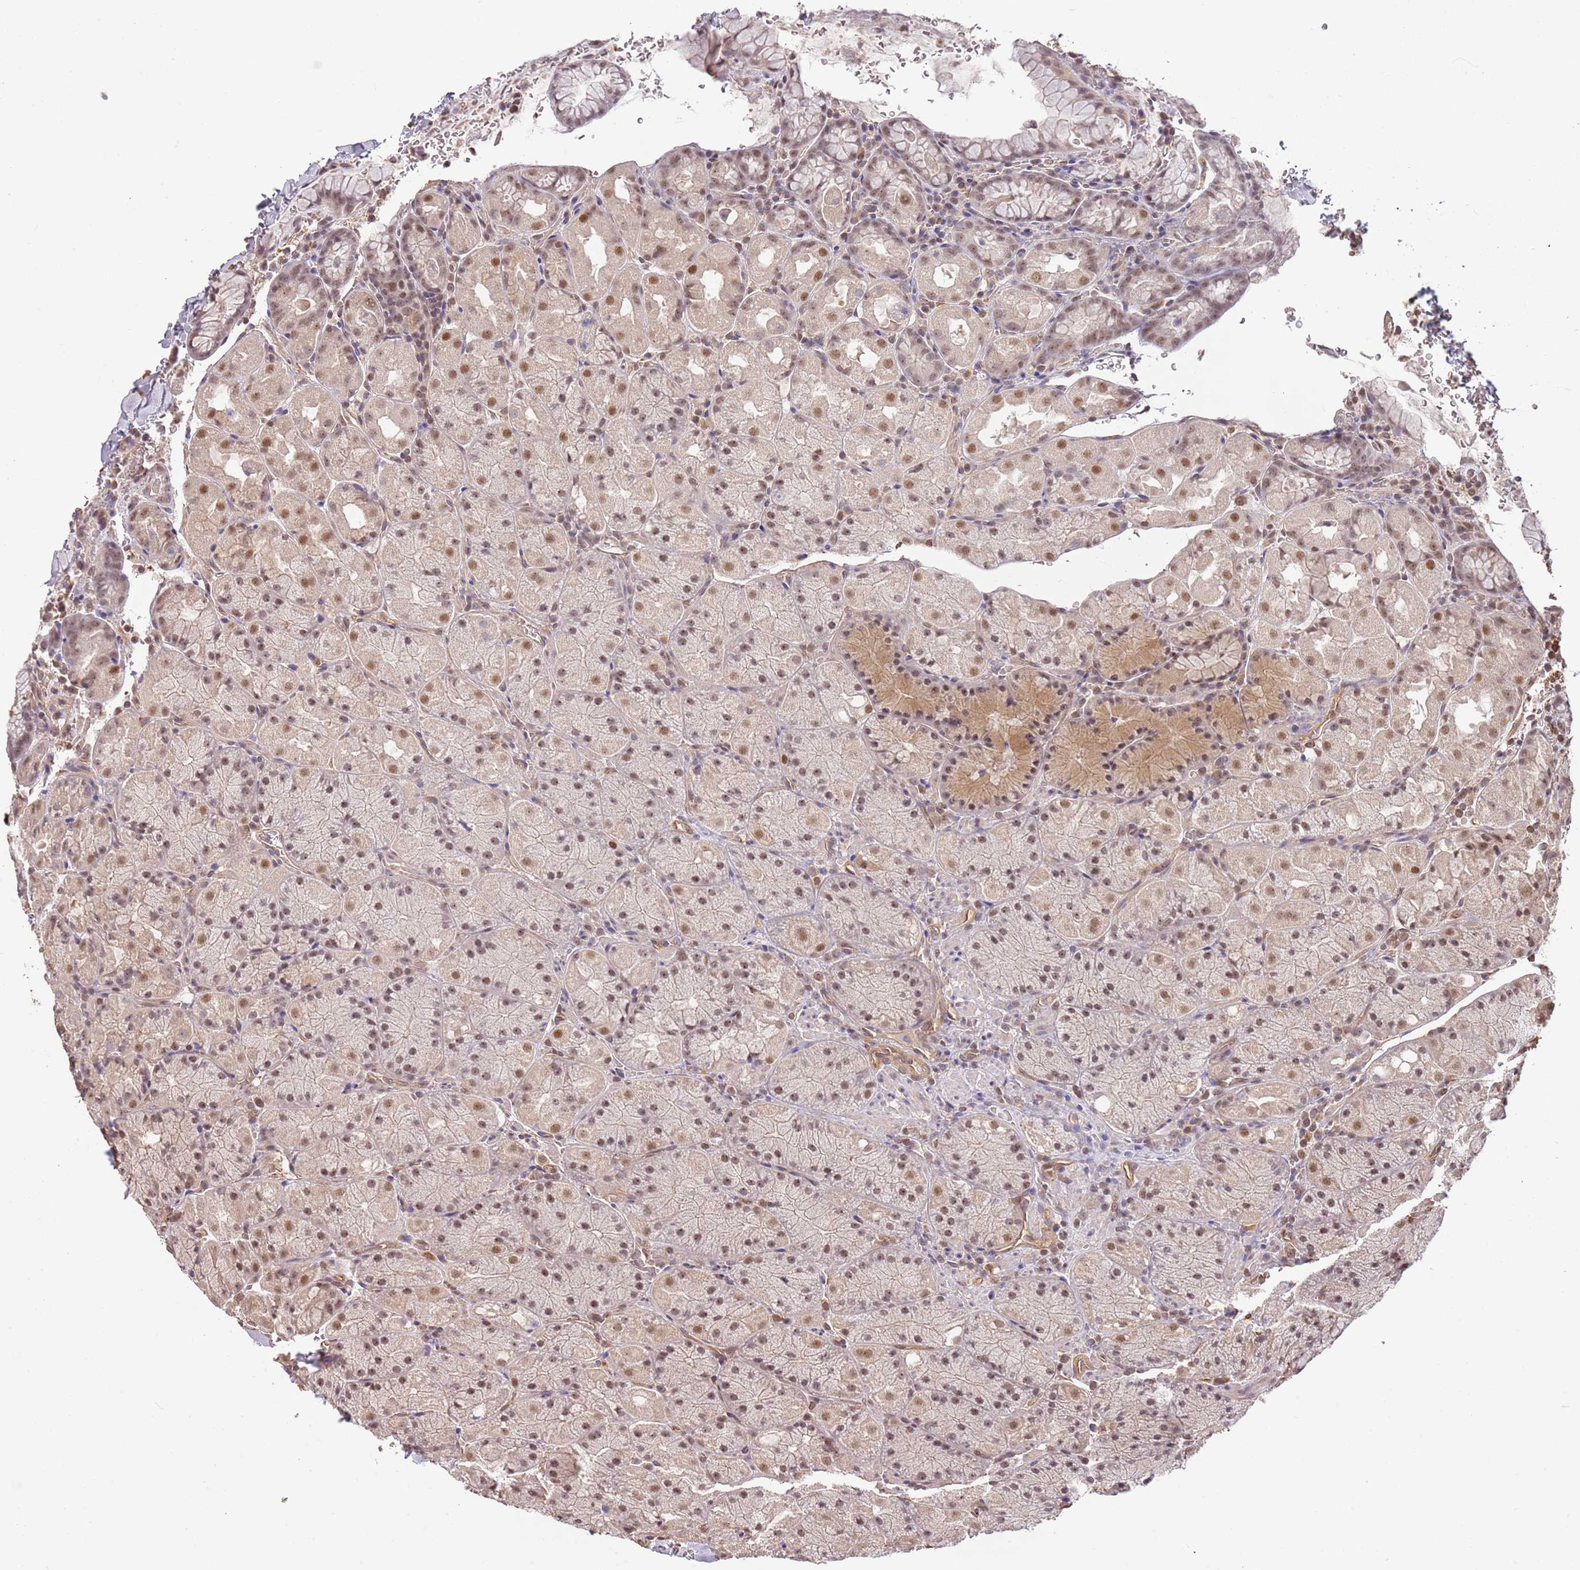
{"staining": {"intensity": "moderate", "quantity": ">75%", "location": "cytoplasmic/membranous,nuclear"}, "tissue": "stomach", "cell_type": "Glandular cells", "image_type": "normal", "snomed": [{"axis": "morphology", "description": "Normal tissue, NOS"}, {"axis": "topography", "description": "Stomach, upper"}, {"axis": "topography", "description": "Stomach, lower"}], "caption": "The micrograph reveals a brown stain indicating the presence of a protein in the cytoplasmic/membranous,nuclear of glandular cells in stomach.", "gene": "SURF2", "patient": {"sex": "male", "age": 80}}